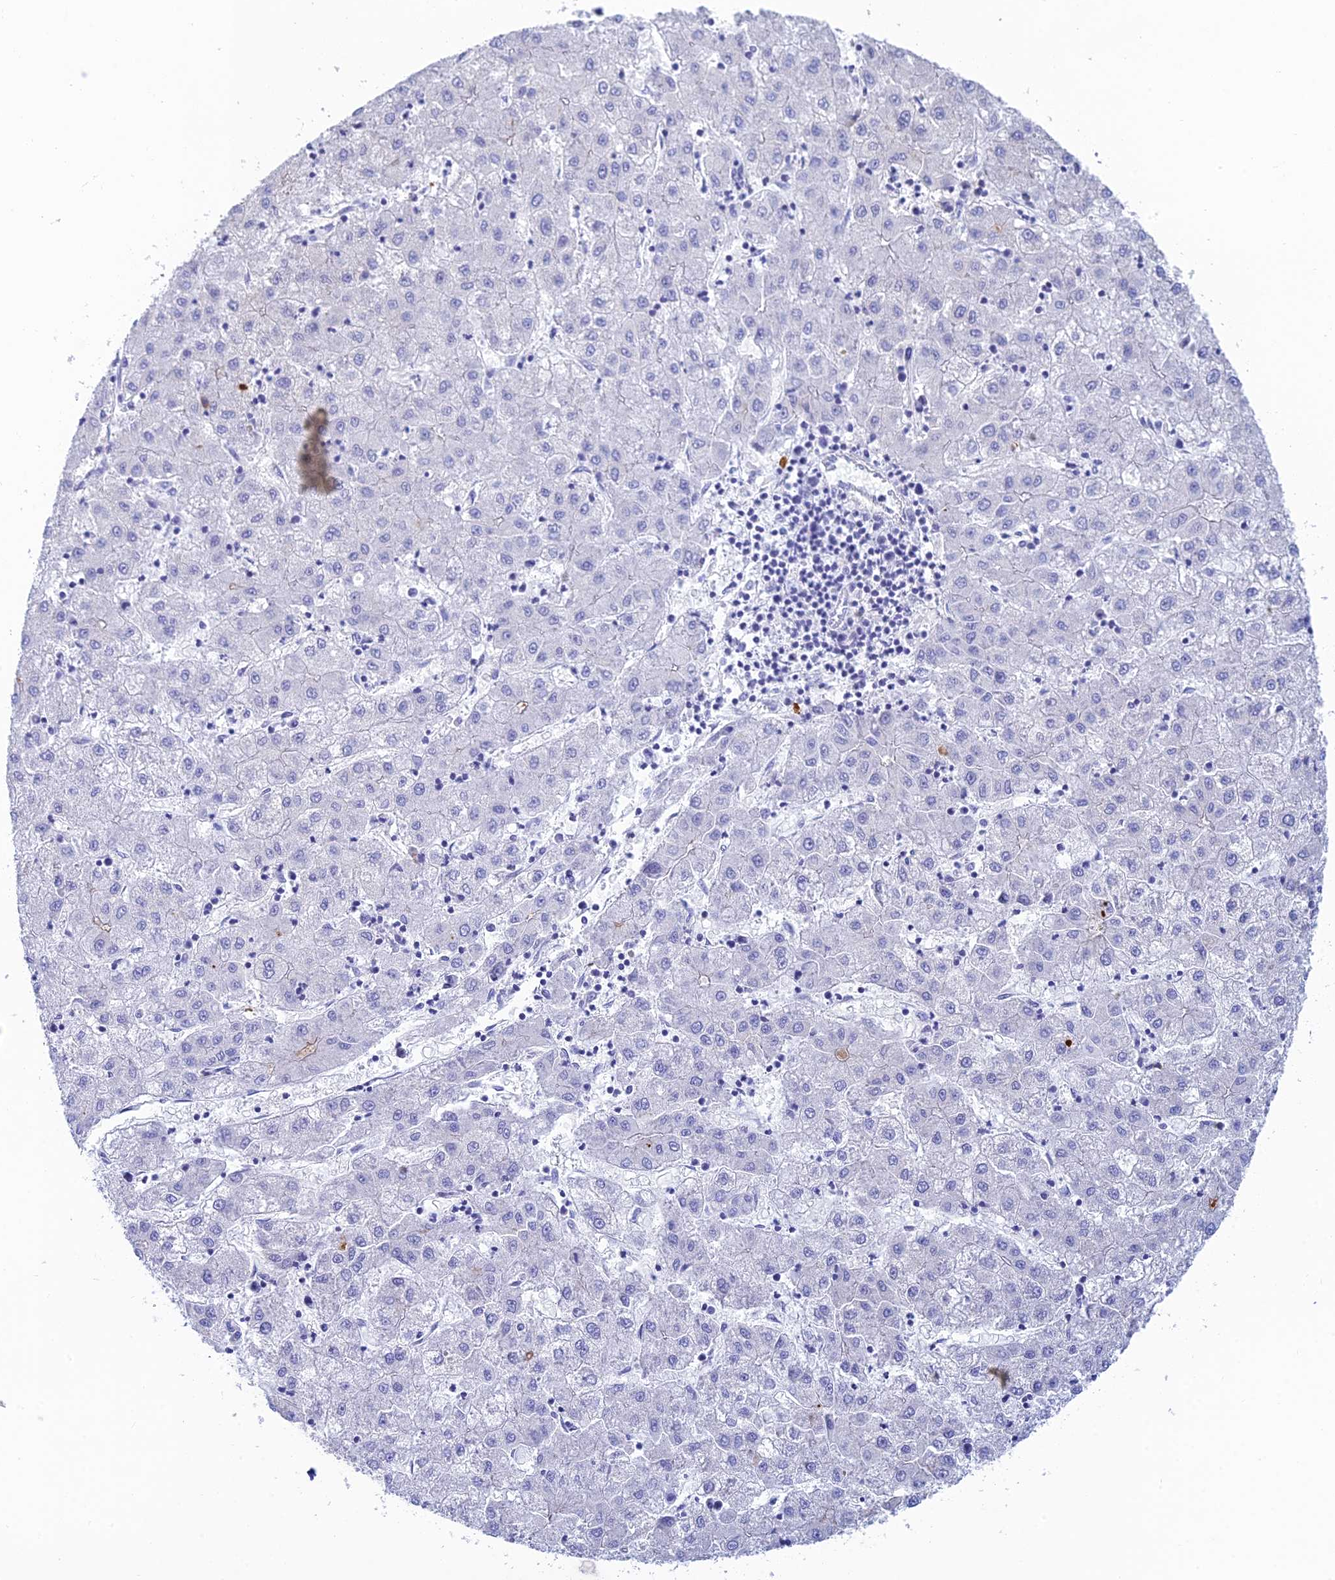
{"staining": {"intensity": "negative", "quantity": "none", "location": "none"}, "tissue": "liver cancer", "cell_type": "Tumor cells", "image_type": "cancer", "snomed": [{"axis": "morphology", "description": "Carcinoma, Hepatocellular, NOS"}, {"axis": "topography", "description": "Liver"}], "caption": "Tumor cells are negative for protein expression in human liver hepatocellular carcinoma.", "gene": "CEP152", "patient": {"sex": "male", "age": 72}}